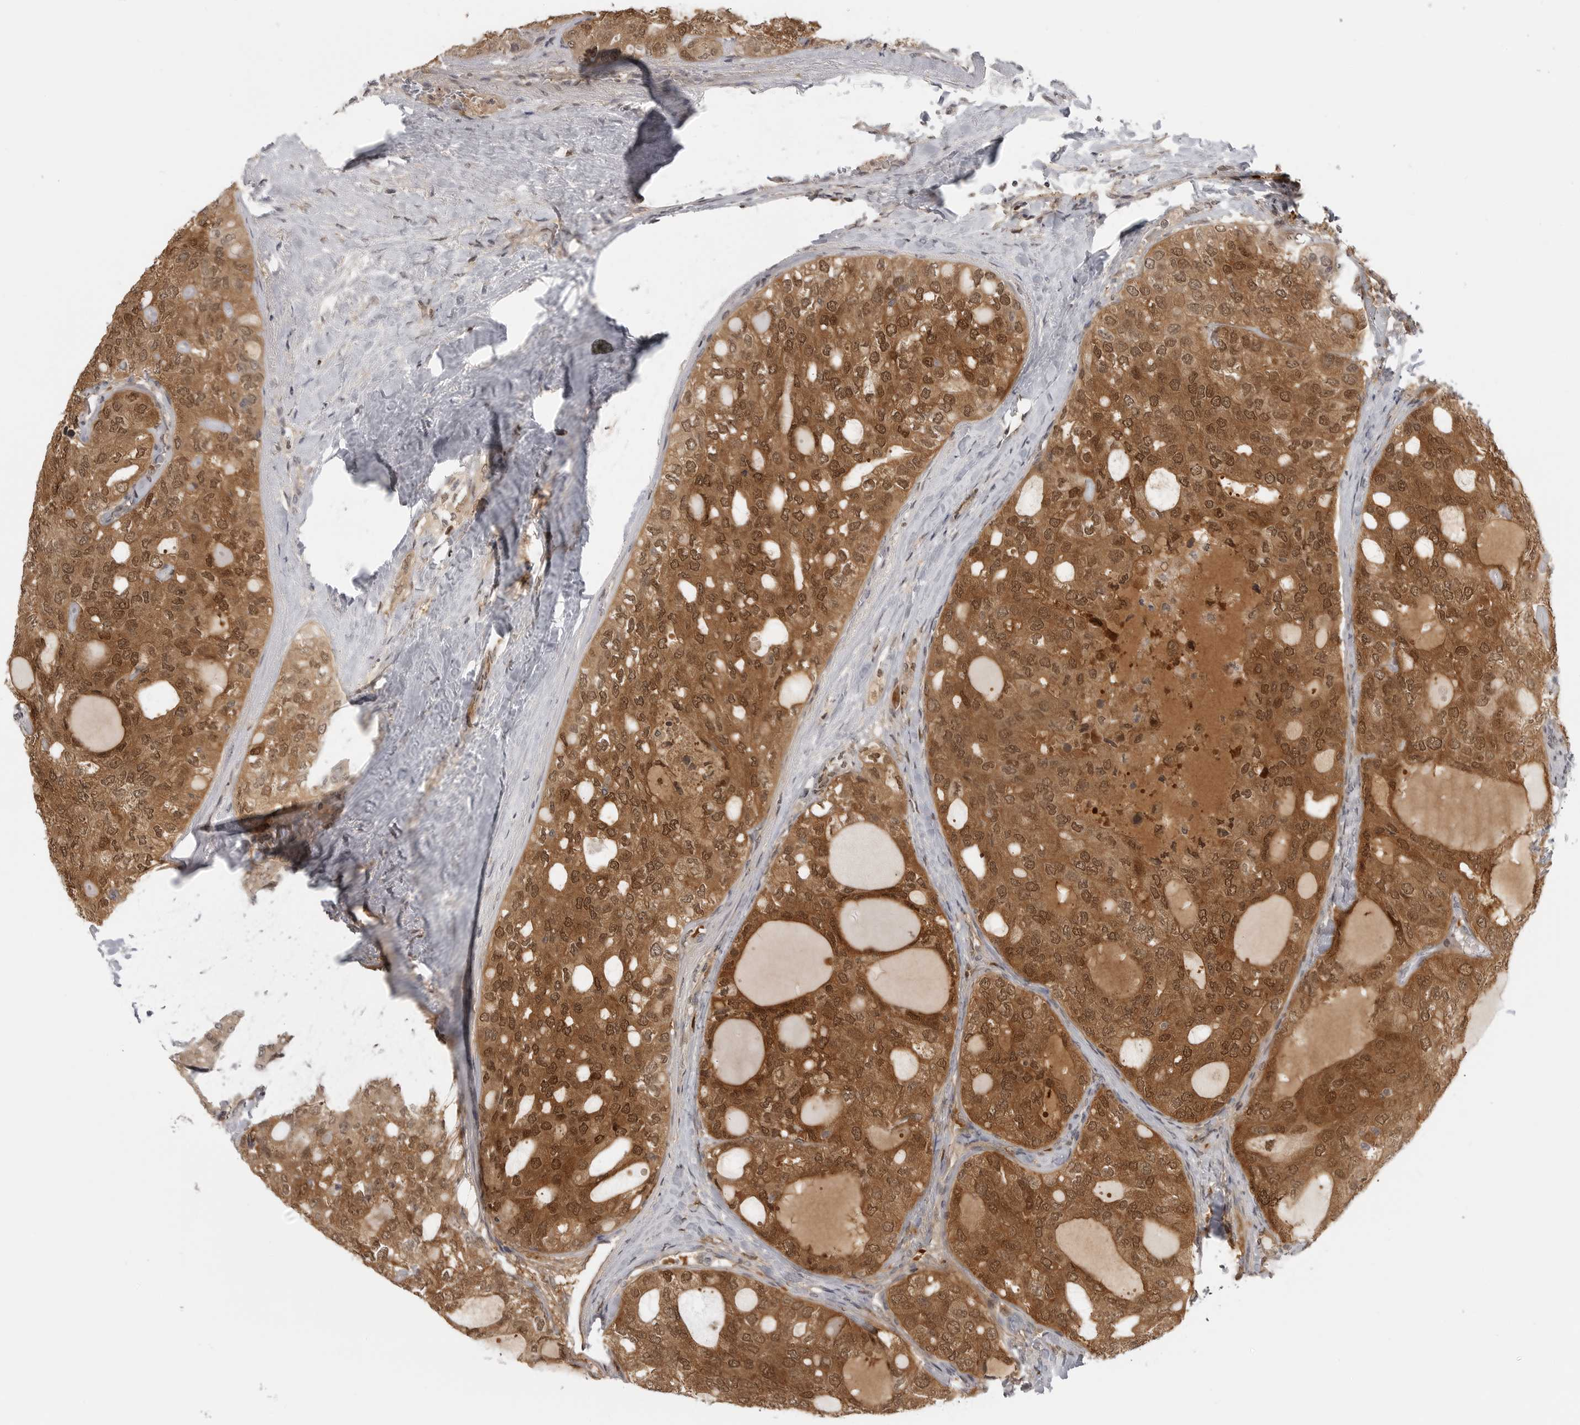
{"staining": {"intensity": "moderate", "quantity": ">75%", "location": "cytoplasmic/membranous,nuclear"}, "tissue": "thyroid cancer", "cell_type": "Tumor cells", "image_type": "cancer", "snomed": [{"axis": "morphology", "description": "Follicular adenoma carcinoma, NOS"}, {"axis": "topography", "description": "Thyroid gland"}], "caption": "Immunohistochemistry of follicular adenoma carcinoma (thyroid) demonstrates medium levels of moderate cytoplasmic/membranous and nuclear expression in approximately >75% of tumor cells.", "gene": "CTIF", "patient": {"sex": "male", "age": 75}}